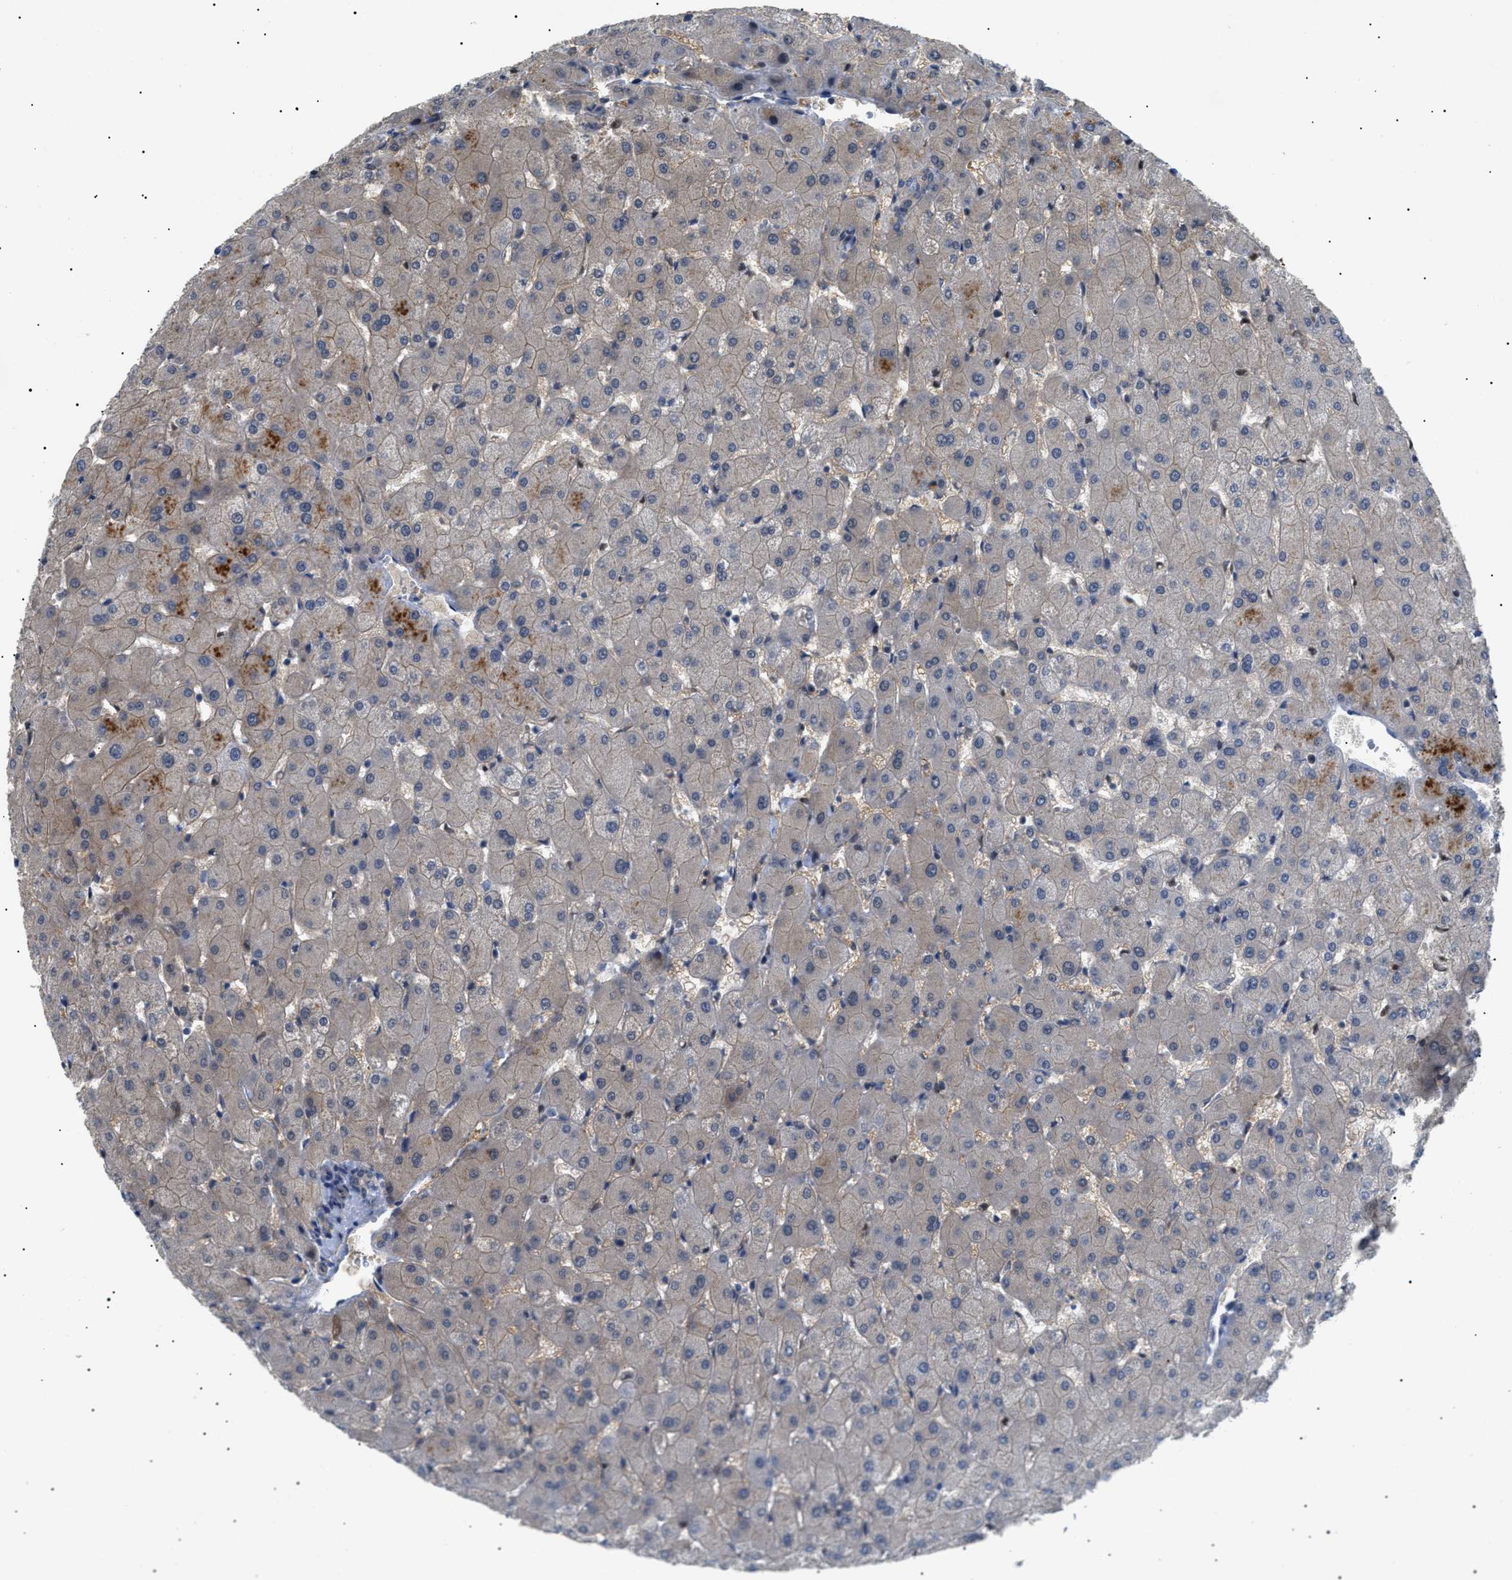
{"staining": {"intensity": "weak", "quantity": ">75%", "location": "cytoplasmic/membranous"}, "tissue": "liver", "cell_type": "Cholangiocytes", "image_type": "normal", "snomed": [{"axis": "morphology", "description": "Normal tissue, NOS"}, {"axis": "topography", "description": "Liver"}], "caption": "Weak cytoplasmic/membranous protein staining is present in approximately >75% of cholangiocytes in liver.", "gene": "CRCP", "patient": {"sex": "female", "age": 63}}